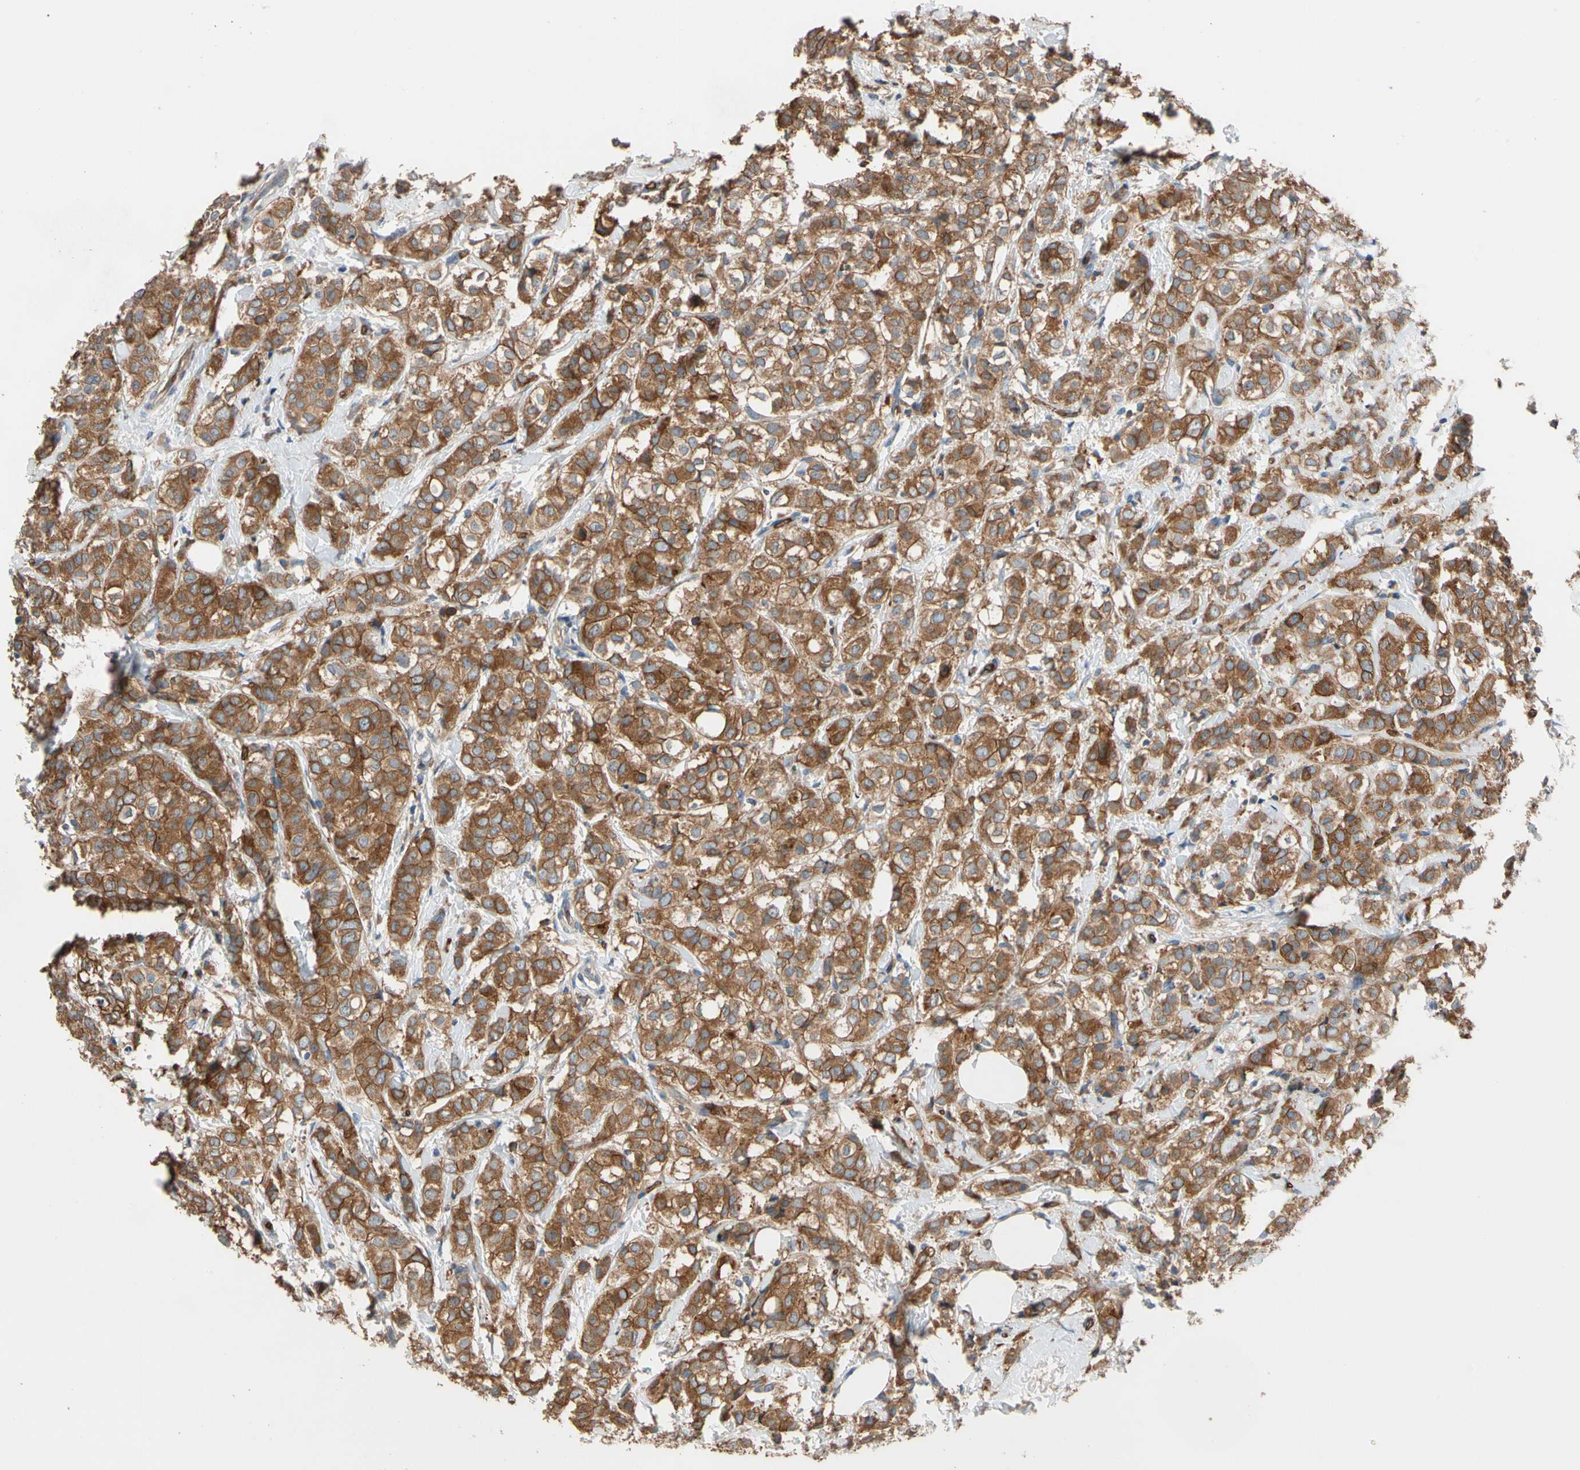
{"staining": {"intensity": "strong", "quantity": ">75%", "location": "cytoplasmic/membranous"}, "tissue": "breast cancer", "cell_type": "Tumor cells", "image_type": "cancer", "snomed": [{"axis": "morphology", "description": "Lobular carcinoma"}, {"axis": "topography", "description": "Breast"}], "caption": "Protein positivity by immunohistochemistry (IHC) exhibits strong cytoplasmic/membranous expression in approximately >75% of tumor cells in breast cancer.", "gene": "RIOK2", "patient": {"sex": "female", "age": 60}}